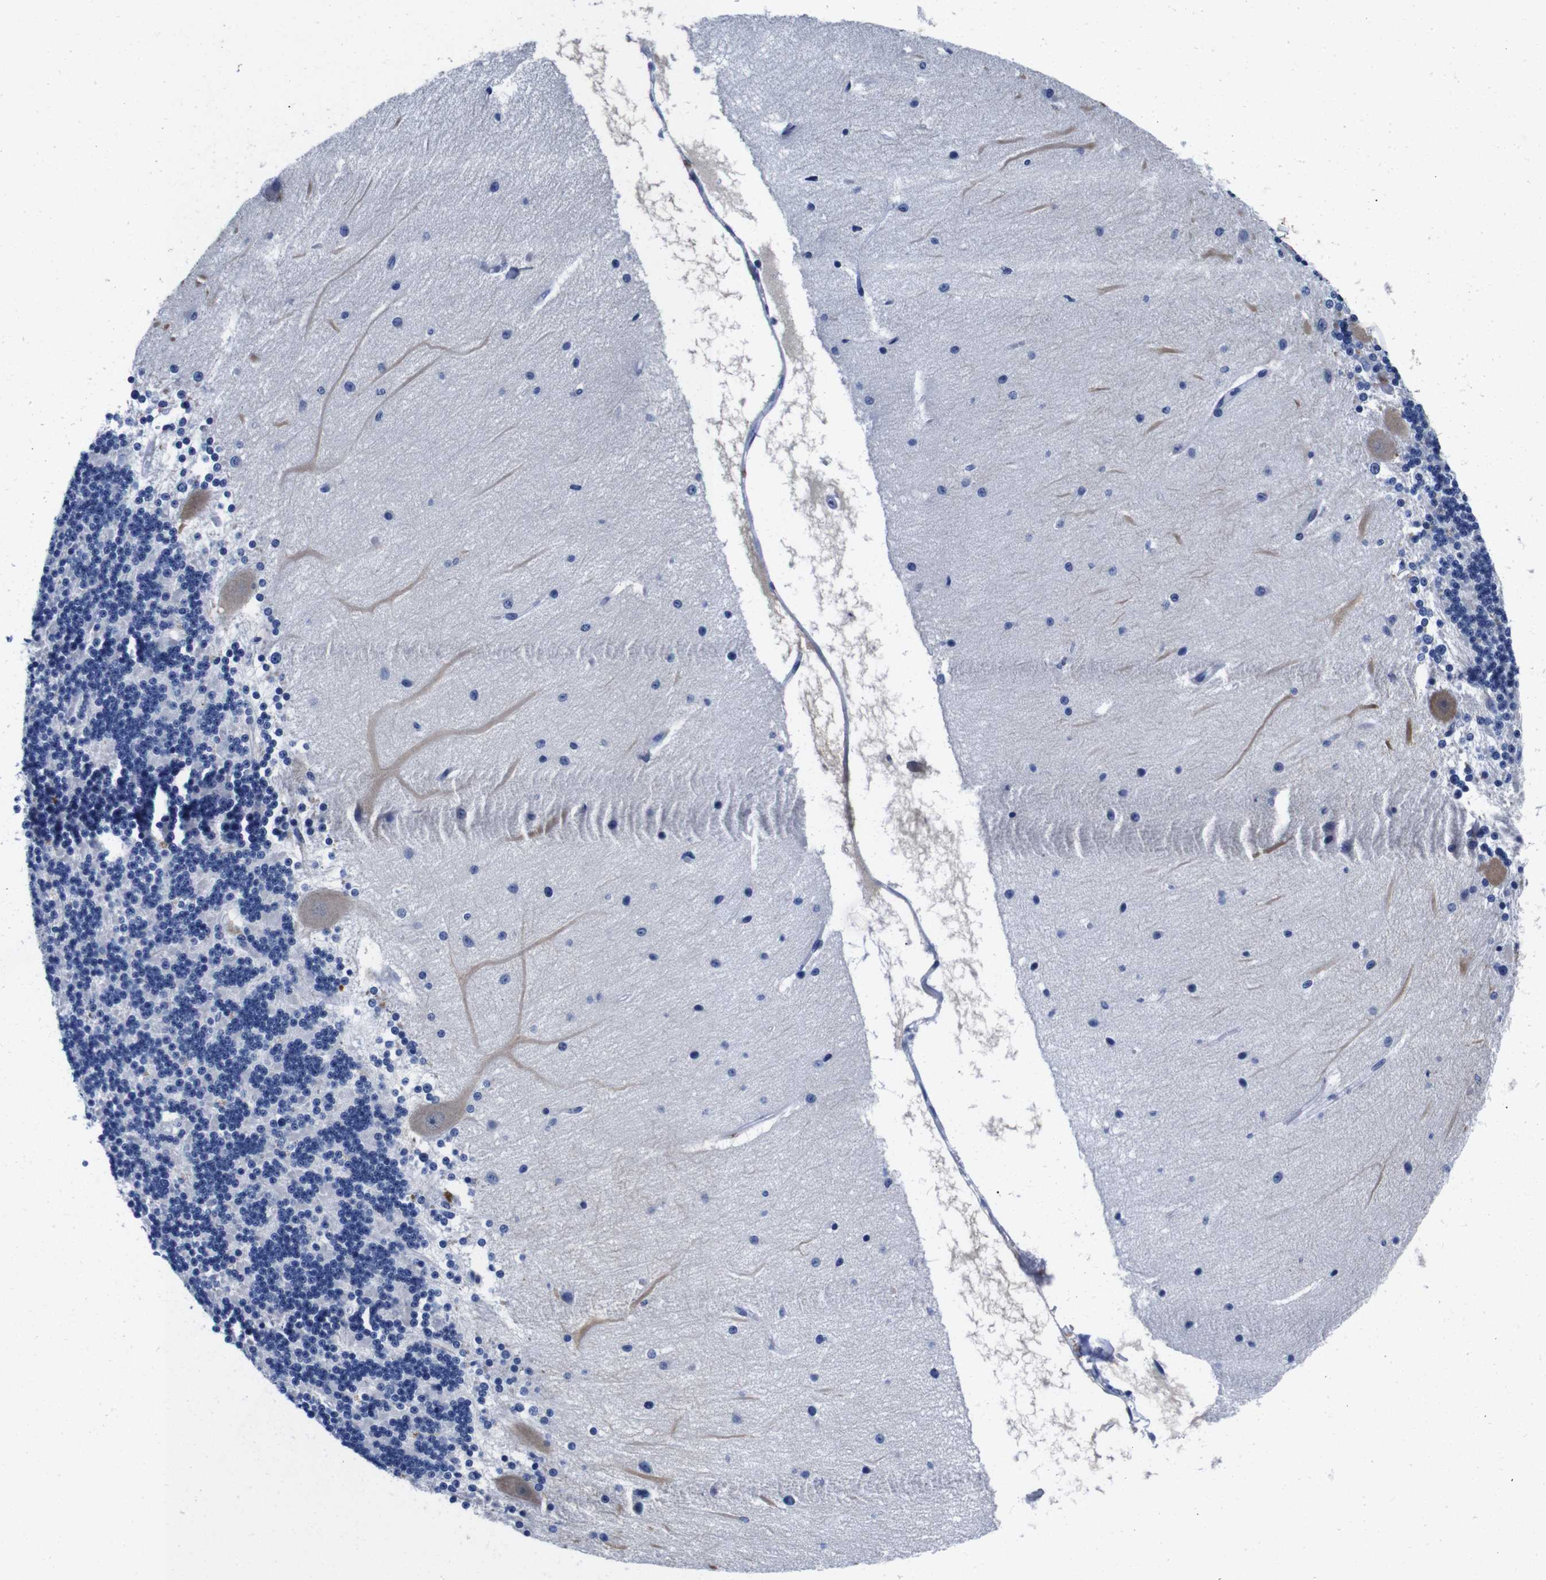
{"staining": {"intensity": "negative", "quantity": "none", "location": "none"}, "tissue": "cerebellum", "cell_type": "Cells in granular layer", "image_type": "normal", "snomed": [{"axis": "morphology", "description": "Normal tissue, NOS"}, {"axis": "topography", "description": "Cerebellum"}], "caption": "The photomicrograph exhibits no staining of cells in granular layer in benign cerebellum.", "gene": "ENSG00000248993", "patient": {"sex": "female", "age": 54}}